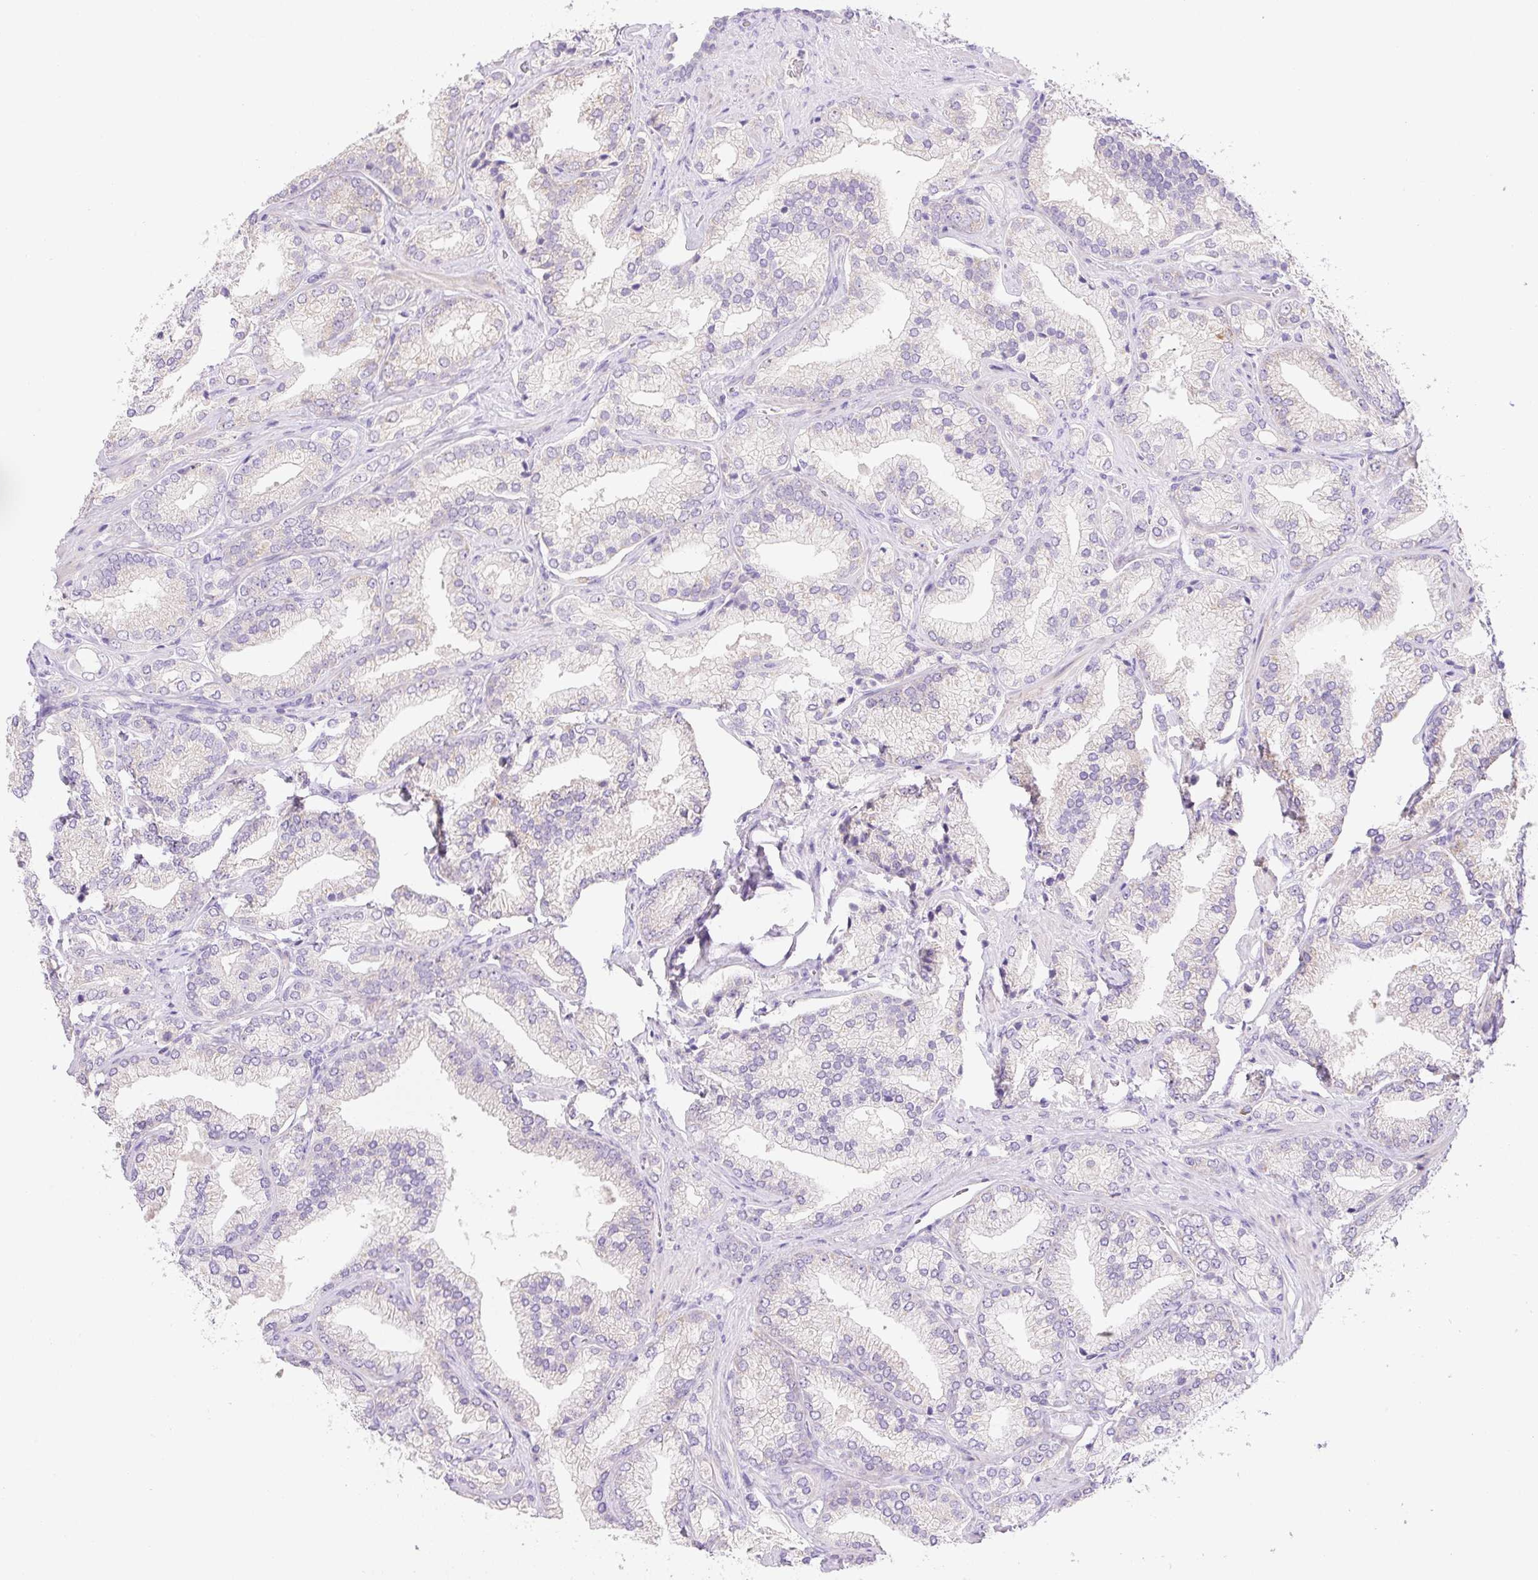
{"staining": {"intensity": "negative", "quantity": "none", "location": "none"}, "tissue": "prostate cancer", "cell_type": "Tumor cells", "image_type": "cancer", "snomed": [{"axis": "morphology", "description": "Adenocarcinoma, High grade"}, {"axis": "topography", "description": "Prostate"}], "caption": "Immunohistochemistry of human prostate cancer reveals no expression in tumor cells. (Immunohistochemistry, brightfield microscopy, high magnification).", "gene": "NDST3", "patient": {"sex": "male", "age": 68}}